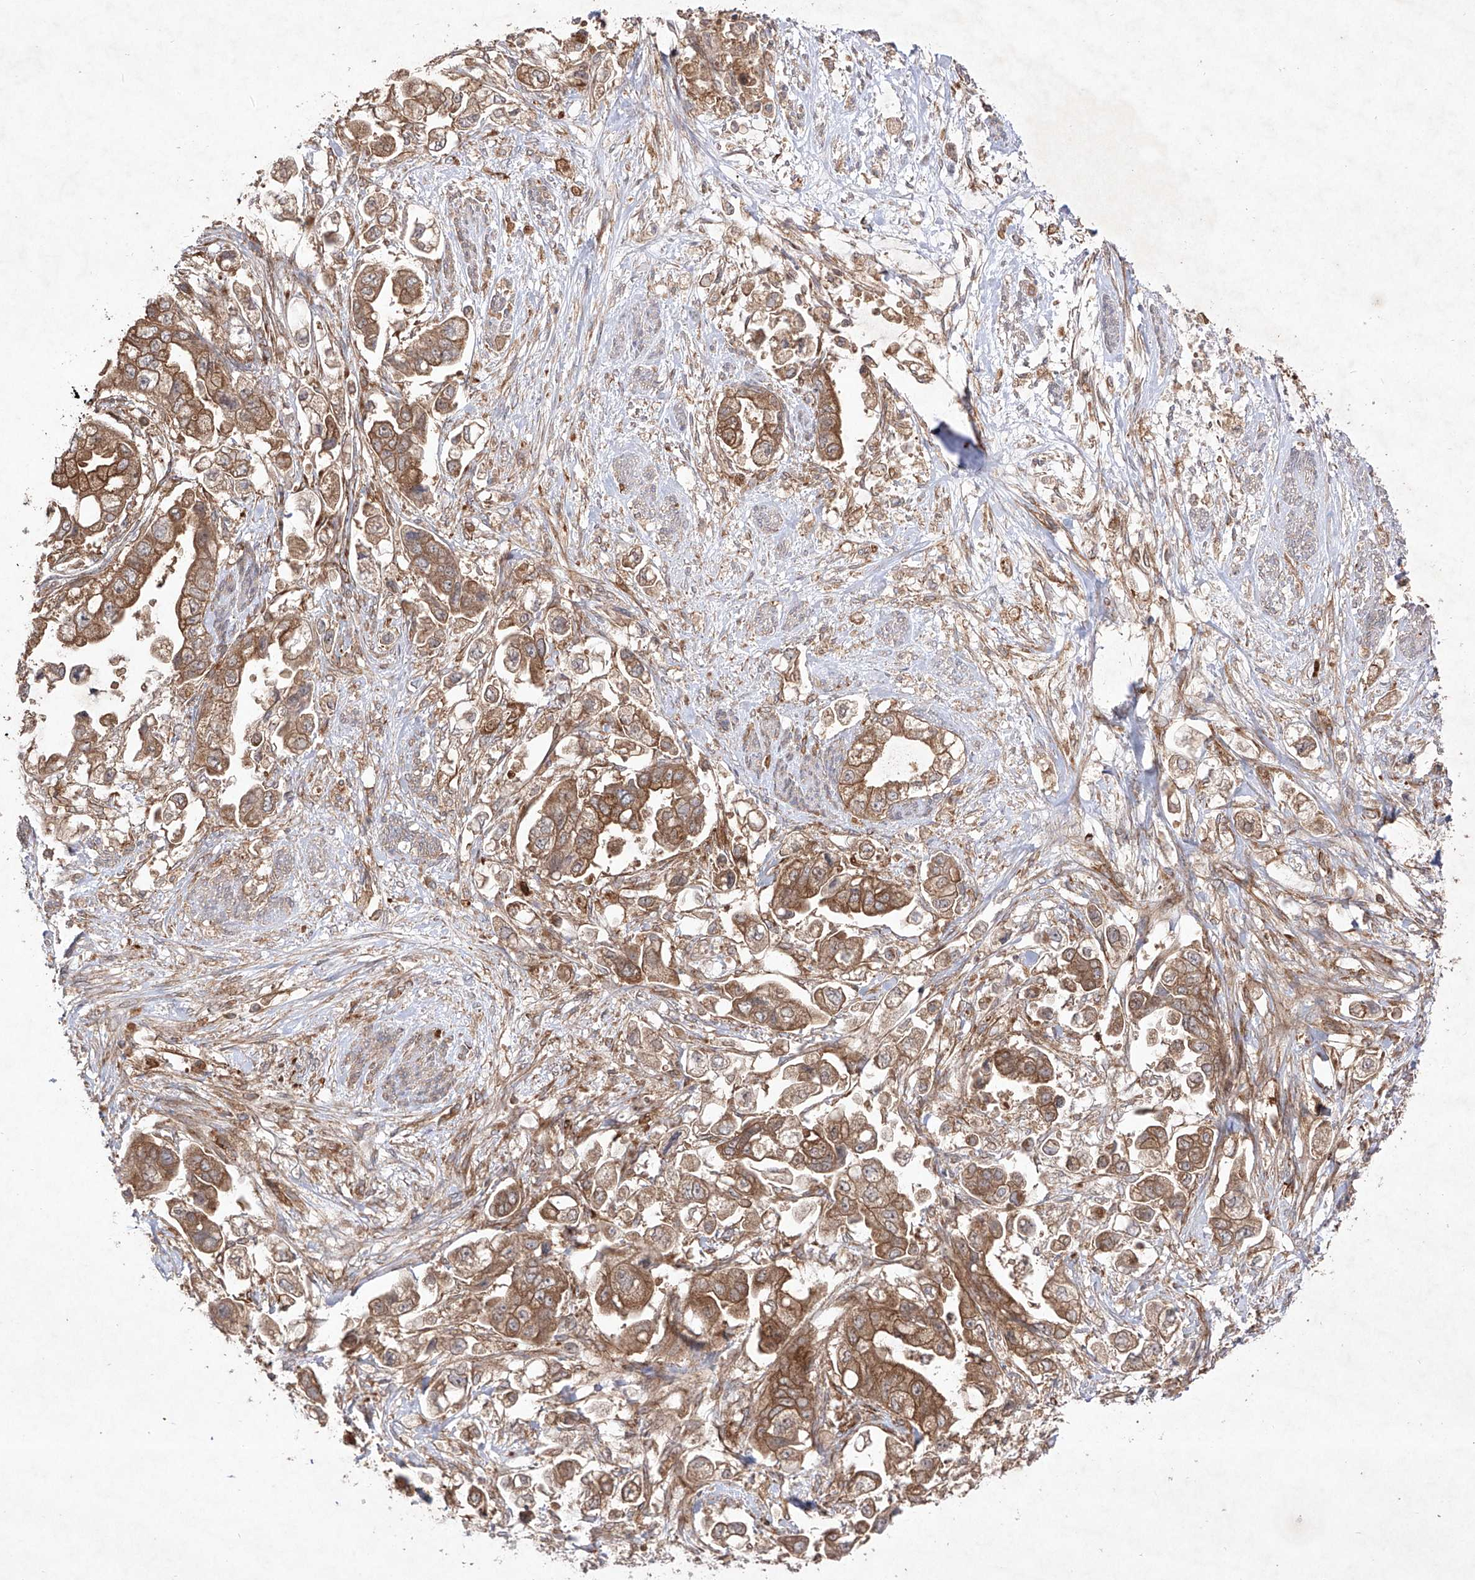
{"staining": {"intensity": "moderate", "quantity": ">75%", "location": "cytoplasmic/membranous"}, "tissue": "stomach cancer", "cell_type": "Tumor cells", "image_type": "cancer", "snomed": [{"axis": "morphology", "description": "Adenocarcinoma, NOS"}, {"axis": "topography", "description": "Stomach"}], "caption": "Brown immunohistochemical staining in human adenocarcinoma (stomach) shows moderate cytoplasmic/membranous positivity in approximately >75% of tumor cells. The staining was performed using DAB, with brown indicating positive protein expression. Nuclei are stained blue with hematoxylin.", "gene": "YKT6", "patient": {"sex": "male", "age": 62}}